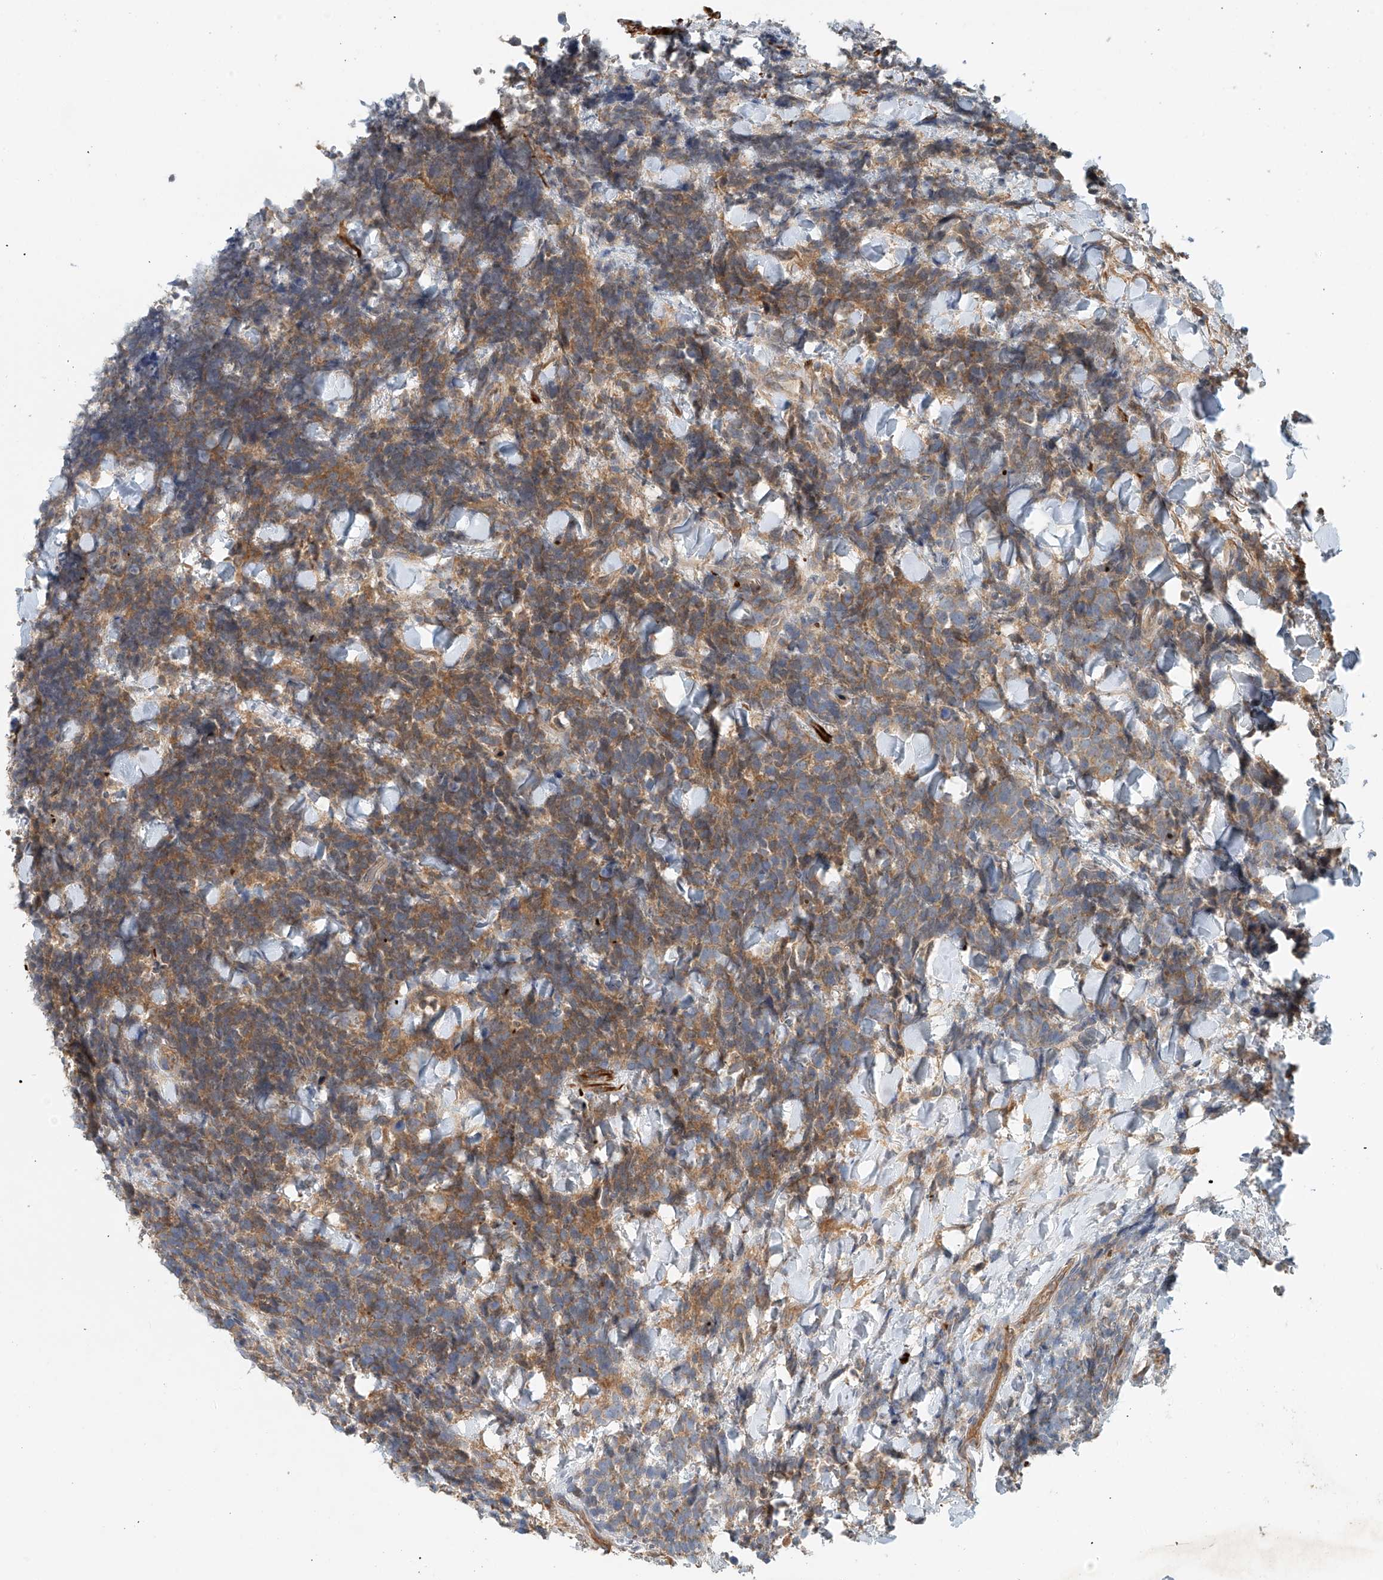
{"staining": {"intensity": "moderate", "quantity": ">75%", "location": "cytoplasmic/membranous"}, "tissue": "urothelial cancer", "cell_type": "Tumor cells", "image_type": "cancer", "snomed": [{"axis": "morphology", "description": "Urothelial carcinoma, High grade"}, {"axis": "topography", "description": "Urinary bladder"}], "caption": "A micrograph of urothelial cancer stained for a protein exhibits moderate cytoplasmic/membranous brown staining in tumor cells.", "gene": "LYRM9", "patient": {"sex": "female", "age": 82}}